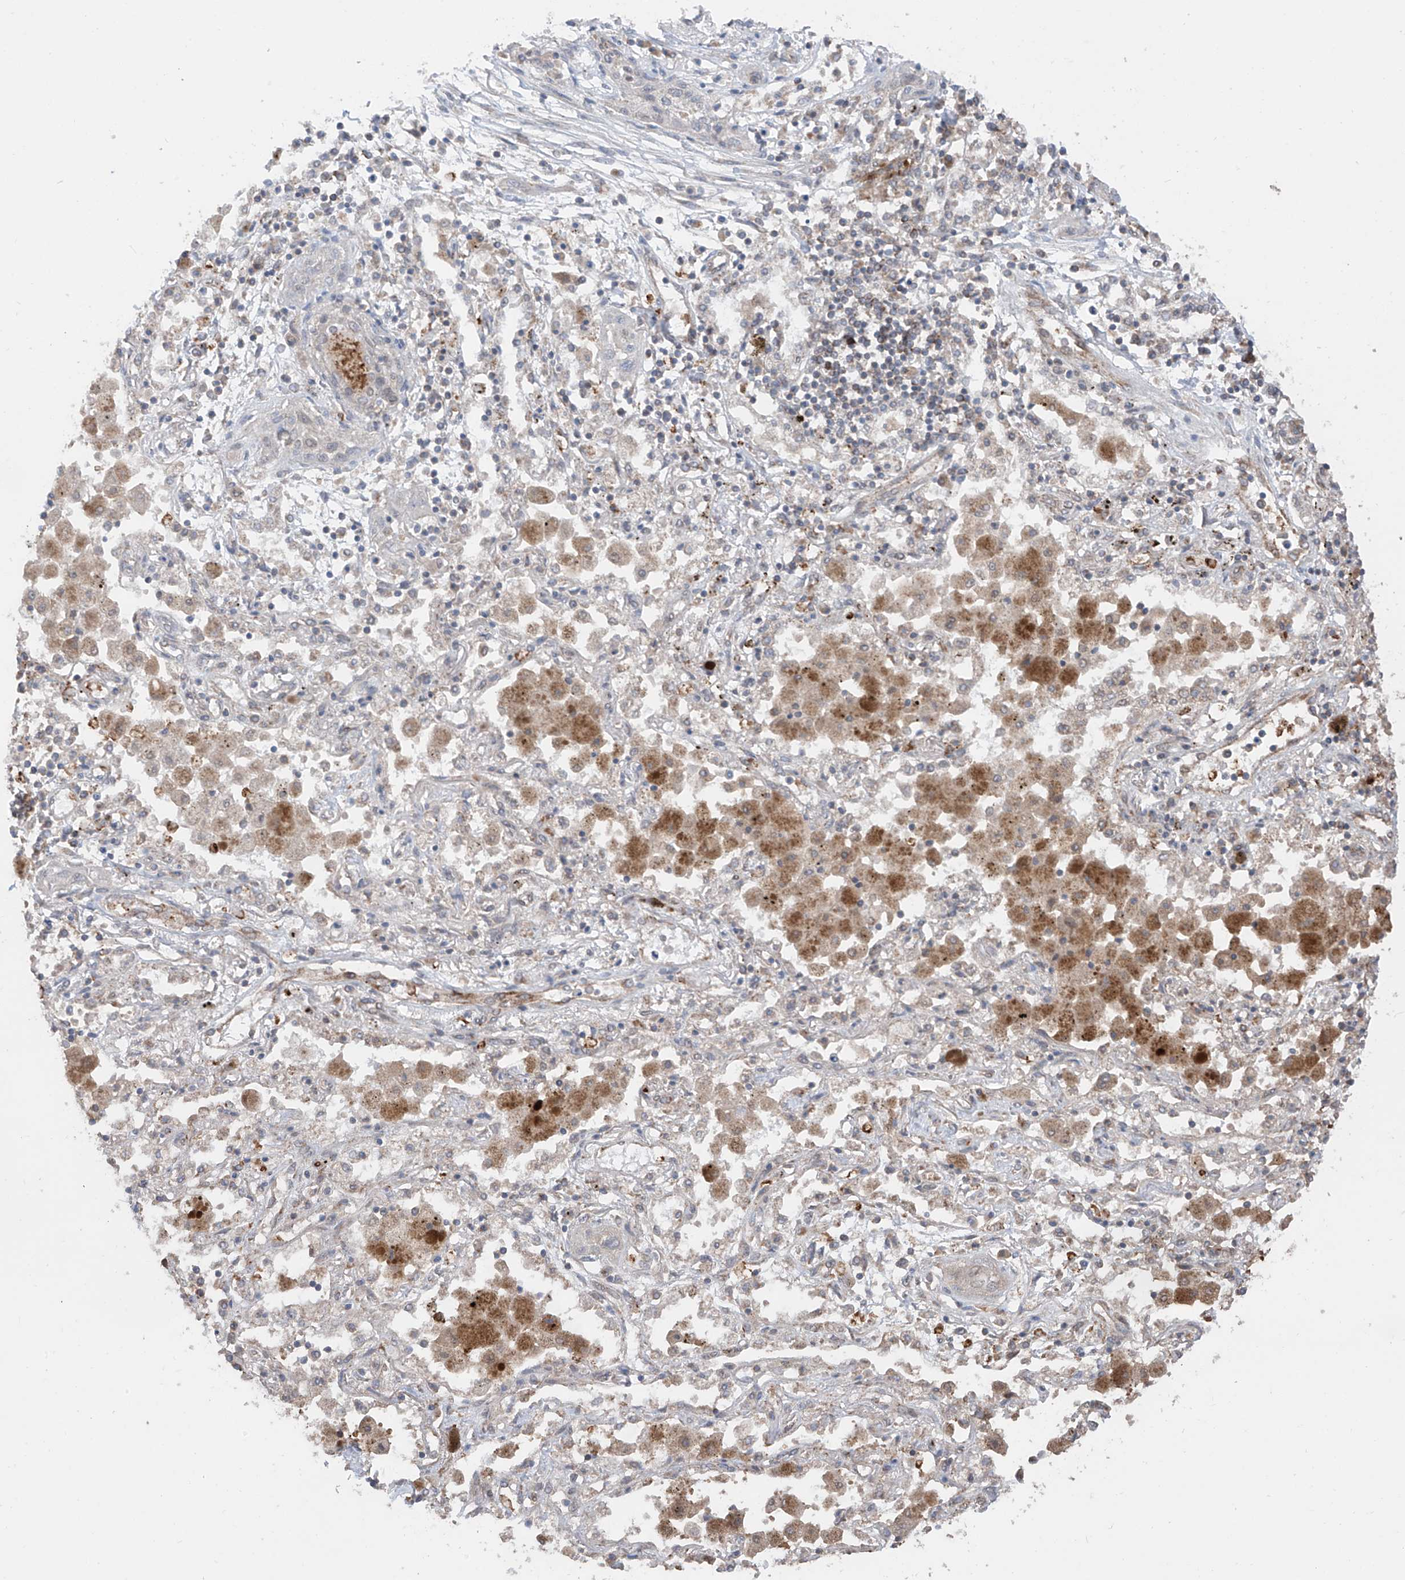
{"staining": {"intensity": "negative", "quantity": "none", "location": "none"}, "tissue": "lung cancer", "cell_type": "Tumor cells", "image_type": "cancer", "snomed": [{"axis": "morphology", "description": "Squamous cell carcinoma, NOS"}, {"axis": "topography", "description": "Lung"}], "caption": "Human lung cancer (squamous cell carcinoma) stained for a protein using immunohistochemistry reveals no positivity in tumor cells.", "gene": "AHCTF1", "patient": {"sex": "female", "age": 47}}